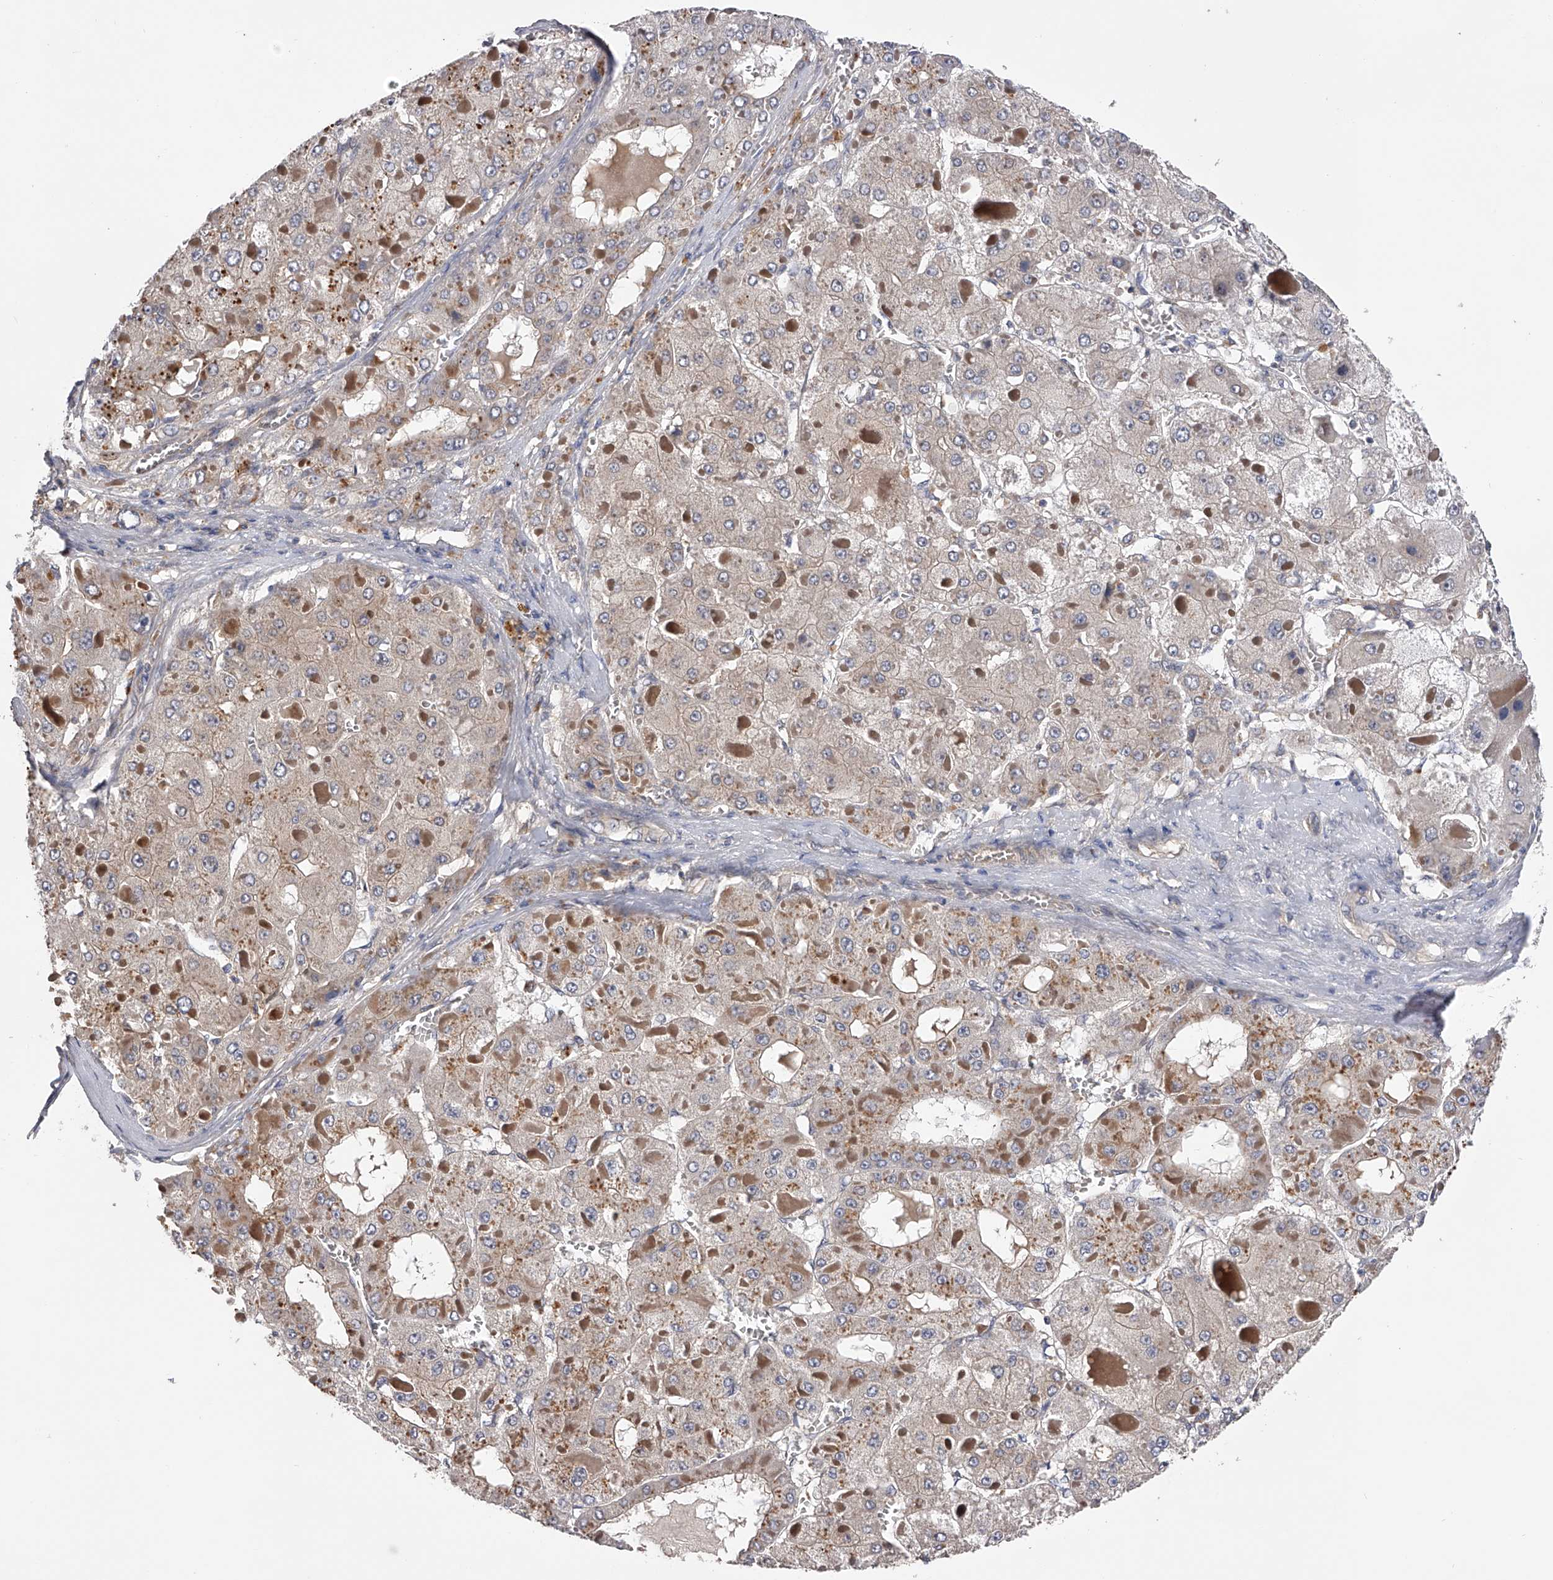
{"staining": {"intensity": "negative", "quantity": "none", "location": "none"}, "tissue": "liver cancer", "cell_type": "Tumor cells", "image_type": "cancer", "snomed": [{"axis": "morphology", "description": "Carcinoma, Hepatocellular, NOS"}, {"axis": "topography", "description": "Liver"}], "caption": "The immunohistochemistry (IHC) photomicrograph has no significant staining in tumor cells of liver cancer tissue. The staining is performed using DAB brown chromogen with nuclei counter-stained in using hematoxylin.", "gene": "CFAP298", "patient": {"sex": "female", "age": 73}}